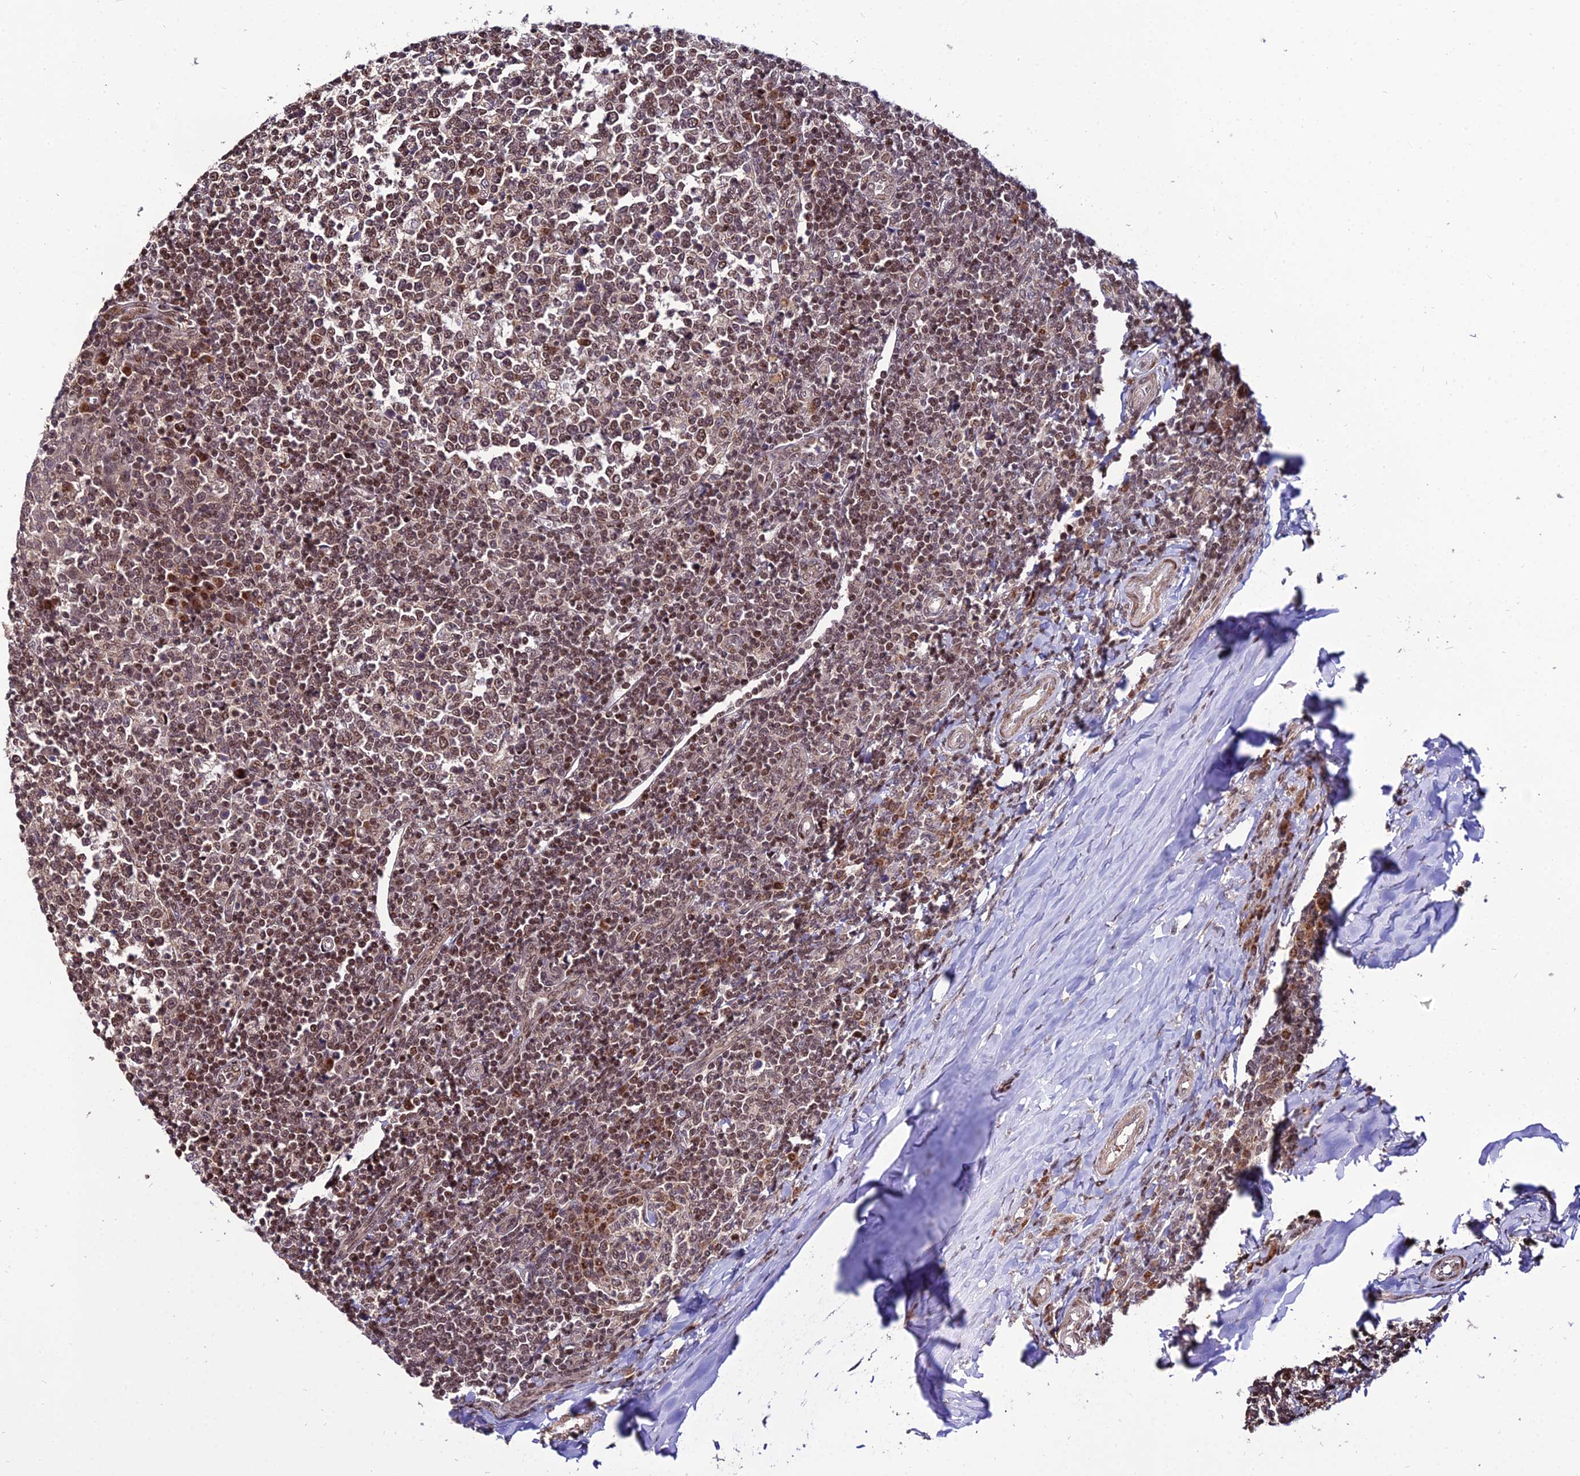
{"staining": {"intensity": "moderate", "quantity": ">75%", "location": "cytoplasmic/membranous,nuclear"}, "tissue": "tonsil", "cell_type": "Germinal center cells", "image_type": "normal", "snomed": [{"axis": "morphology", "description": "Normal tissue, NOS"}, {"axis": "topography", "description": "Tonsil"}], "caption": "Protein expression by immunohistochemistry reveals moderate cytoplasmic/membranous,nuclear positivity in about >75% of germinal center cells in normal tonsil. The protein is shown in brown color, while the nuclei are stained blue.", "gene": "CIB3", "patient": {"sex": "female", "age": 19}}